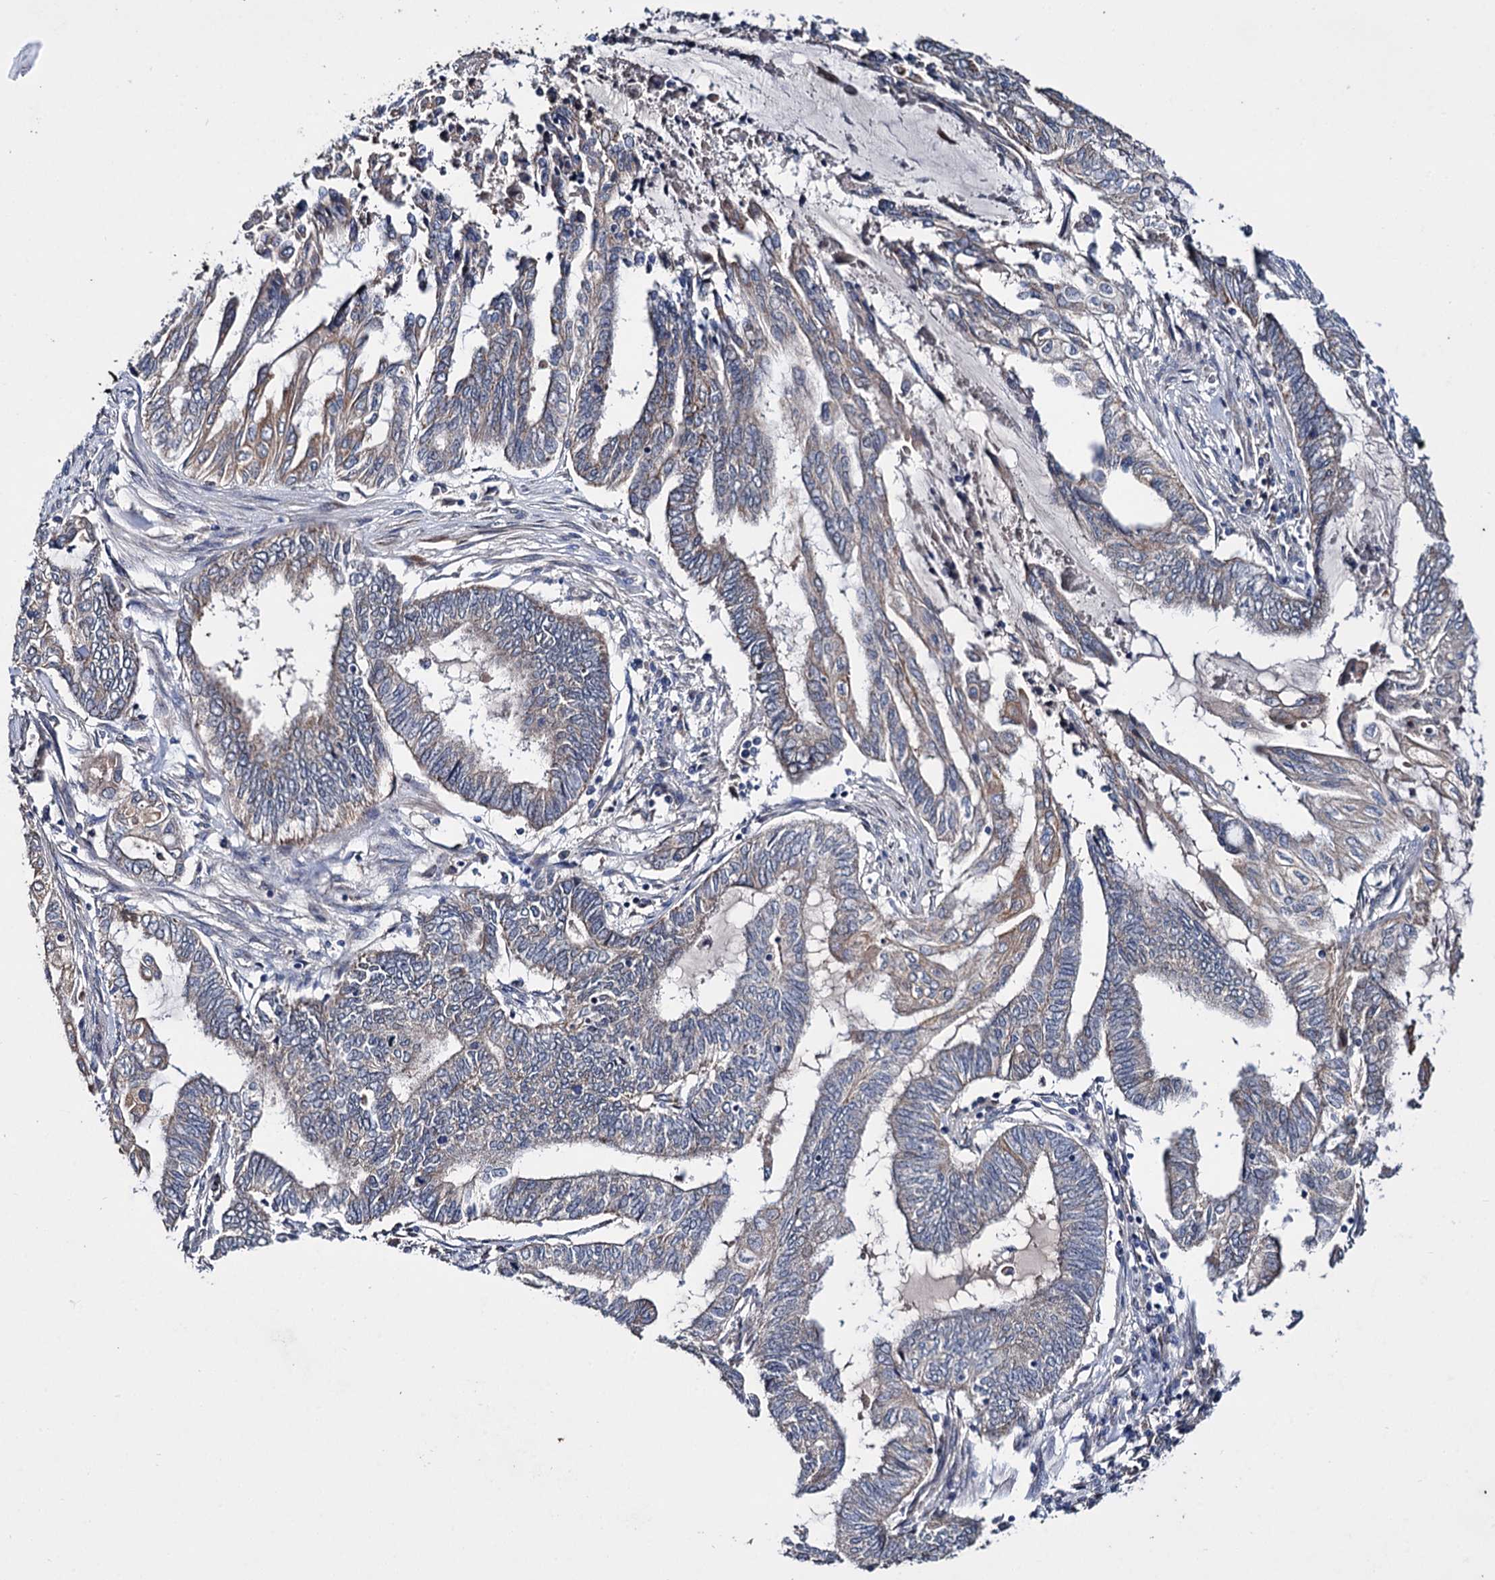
{"staining": {"intensity": "weak", "quantity": "<25%", "location": "cytoplasmic/membranous"}, "tissue": "endometrial cancer", "cell_type": "Tumor cells", "image_type": "cancer", "snomed": [{"axis": "morphology", "description": "Adenocarcinoma, NOS"}, {"axis": "topography", "description": "Uterus"}, {"axis": "topography", "description": "Endometrium"}], "caption": "Tumor cells show no significant protein positivity in endometrial adenocarcinoma.", "gene": "CLPB", "patient": {"sex": "female", "age": 70}}